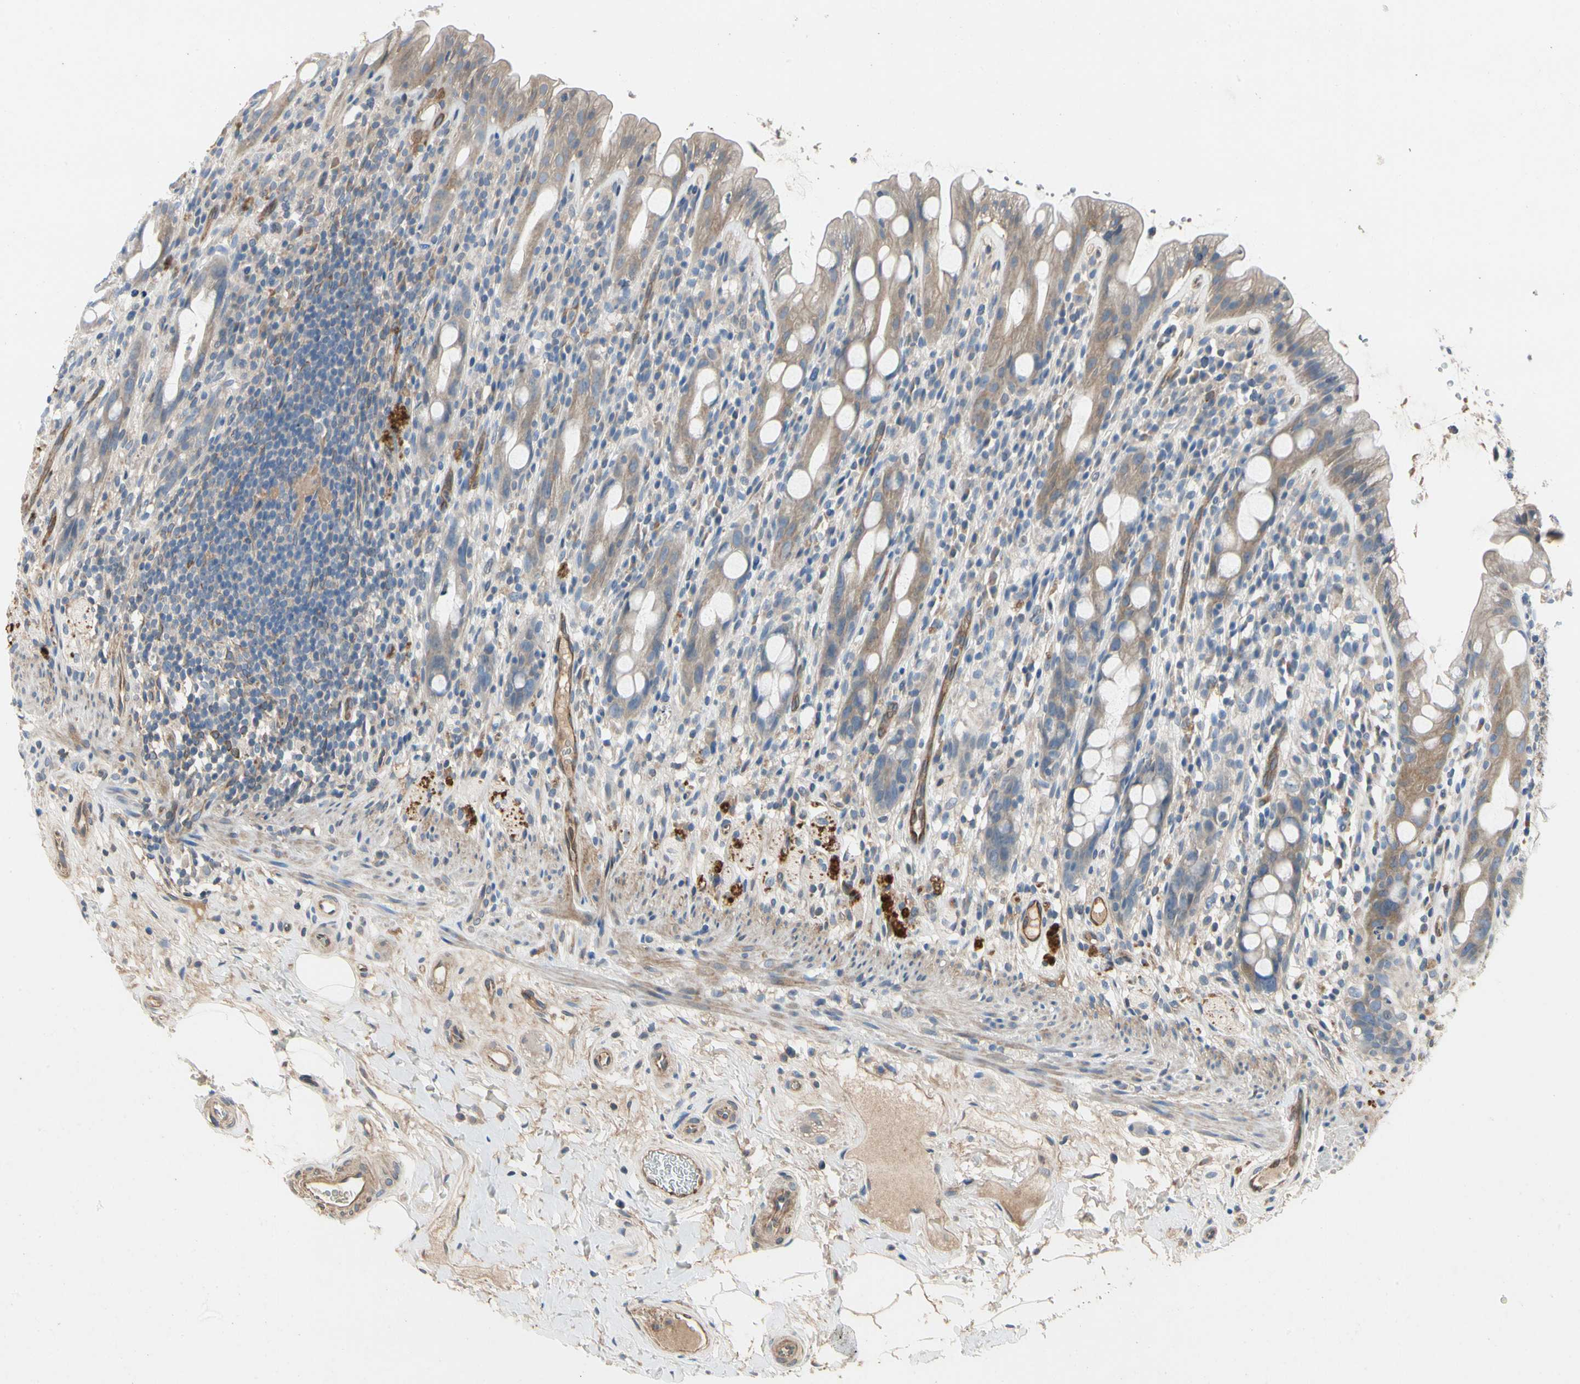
{"staining": {"intensity": "weak", "quantity": ">75%", "location": "cytoplasmic/membranous"}, "tissue": "rectum", "cell_type": "Glandular cells", "image_type": "normal", "snomed": [{"axis": "morphology", "description": "Normal tissue, NOS"}, {"axis": "topography", "description": "Rectum"}], "caption": "A brown stain shows weak cytoplasmic/membranous expression of a protein in glandular cells of benign rectum.", "gene": "CRTAC1", "patient": {"sex": "male", "age": 44}}